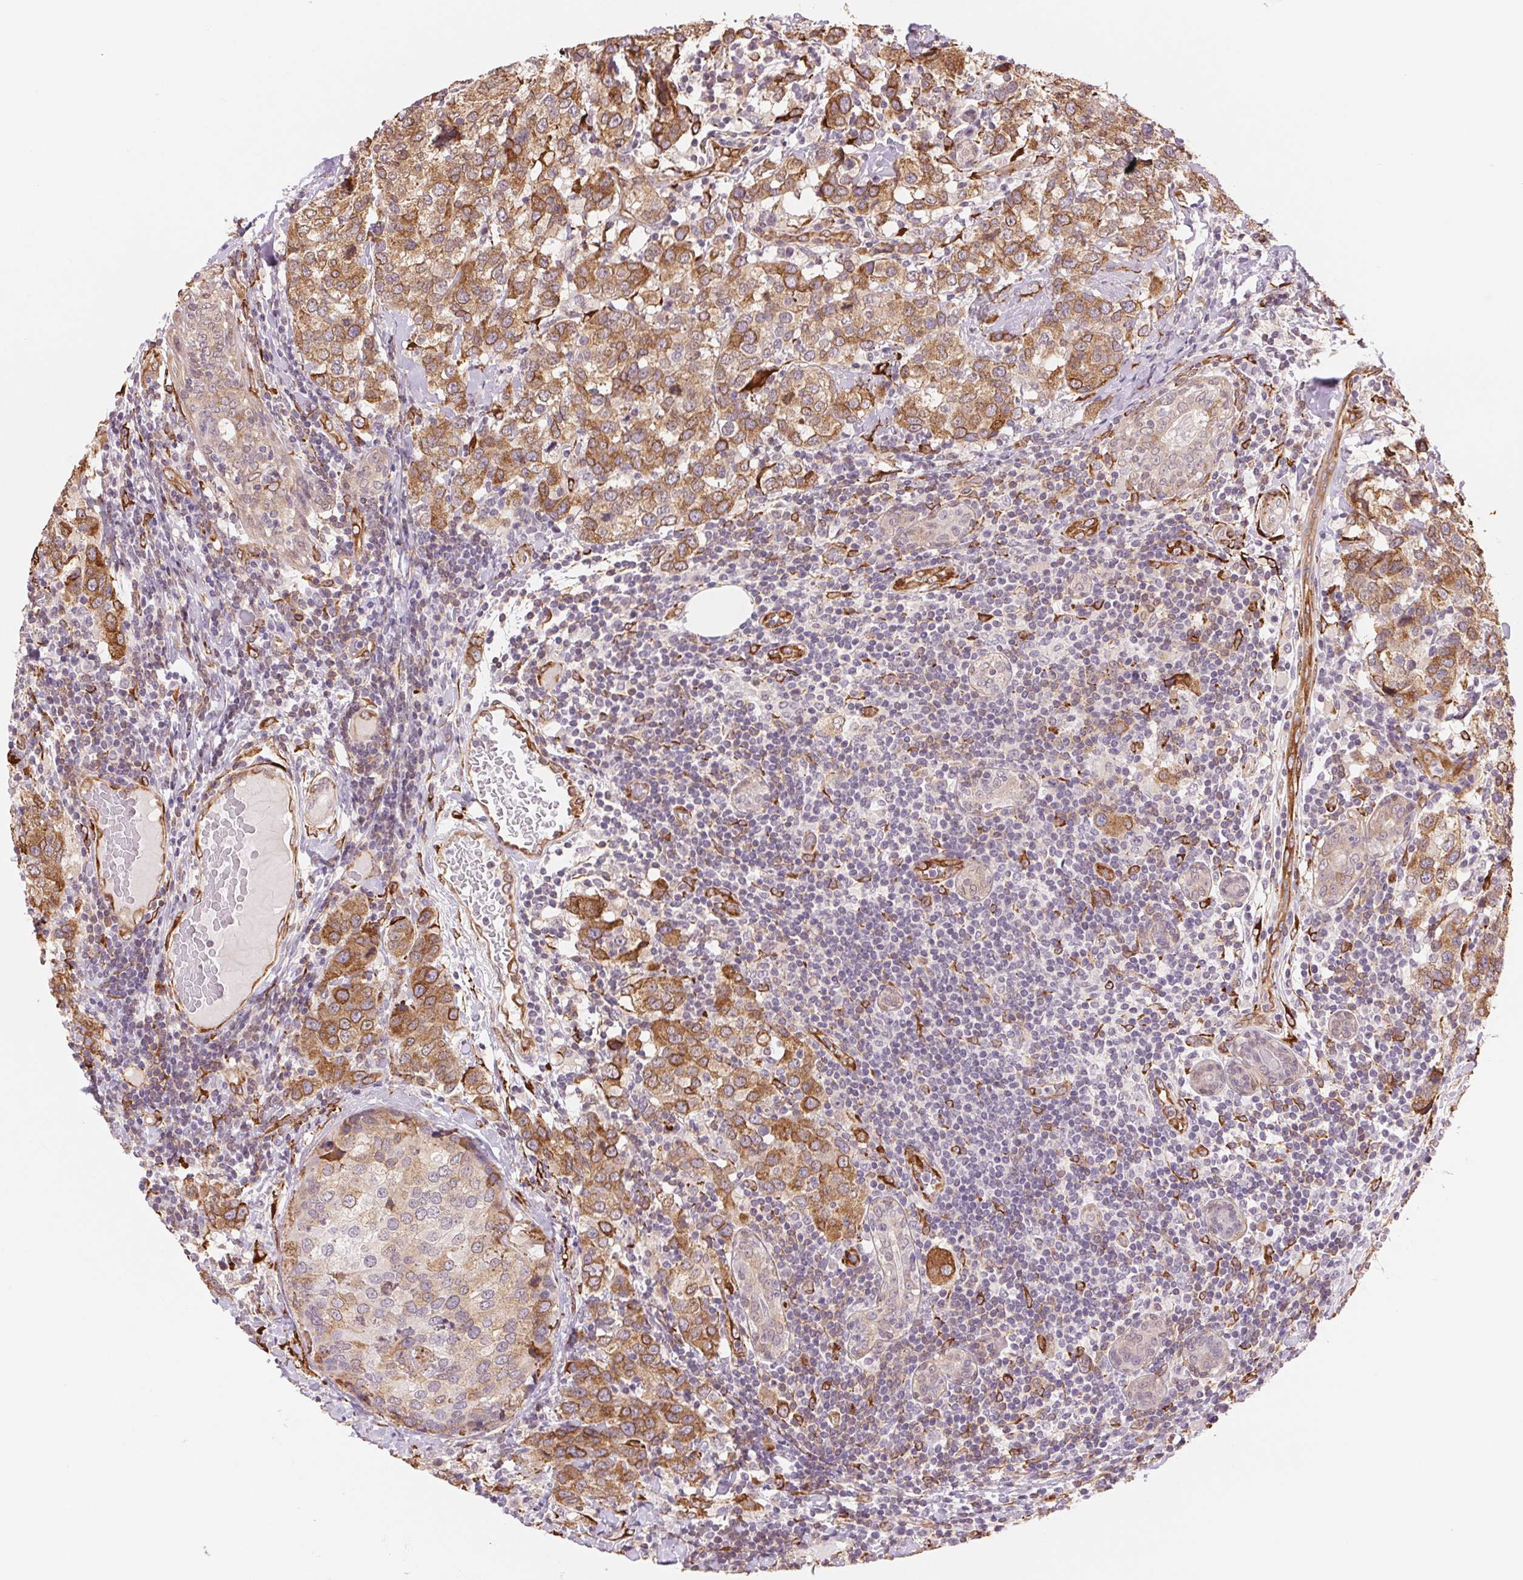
{"staining": {"intensity": "moderate", "quantity": ">75%", "location": "cytoplasmic/membranous"}, "tissue": "breast cancer", "cell_type": "Tumor cells", "image_type": "cancer", "snomed": [{"axis": "morphology", "description": "Lobular carcinoma"}, {"axis": "topography", "description": "Breast"}], "caption": "Immunohistochemical staining of human breast cancer (lobular carcinoma) exhibits medium levels of moderate cytoplasmic/membranous expression in about >75% of tumor cells.", "gene": "FKBP10", "patient": {"sex": "female", "age": 59}}